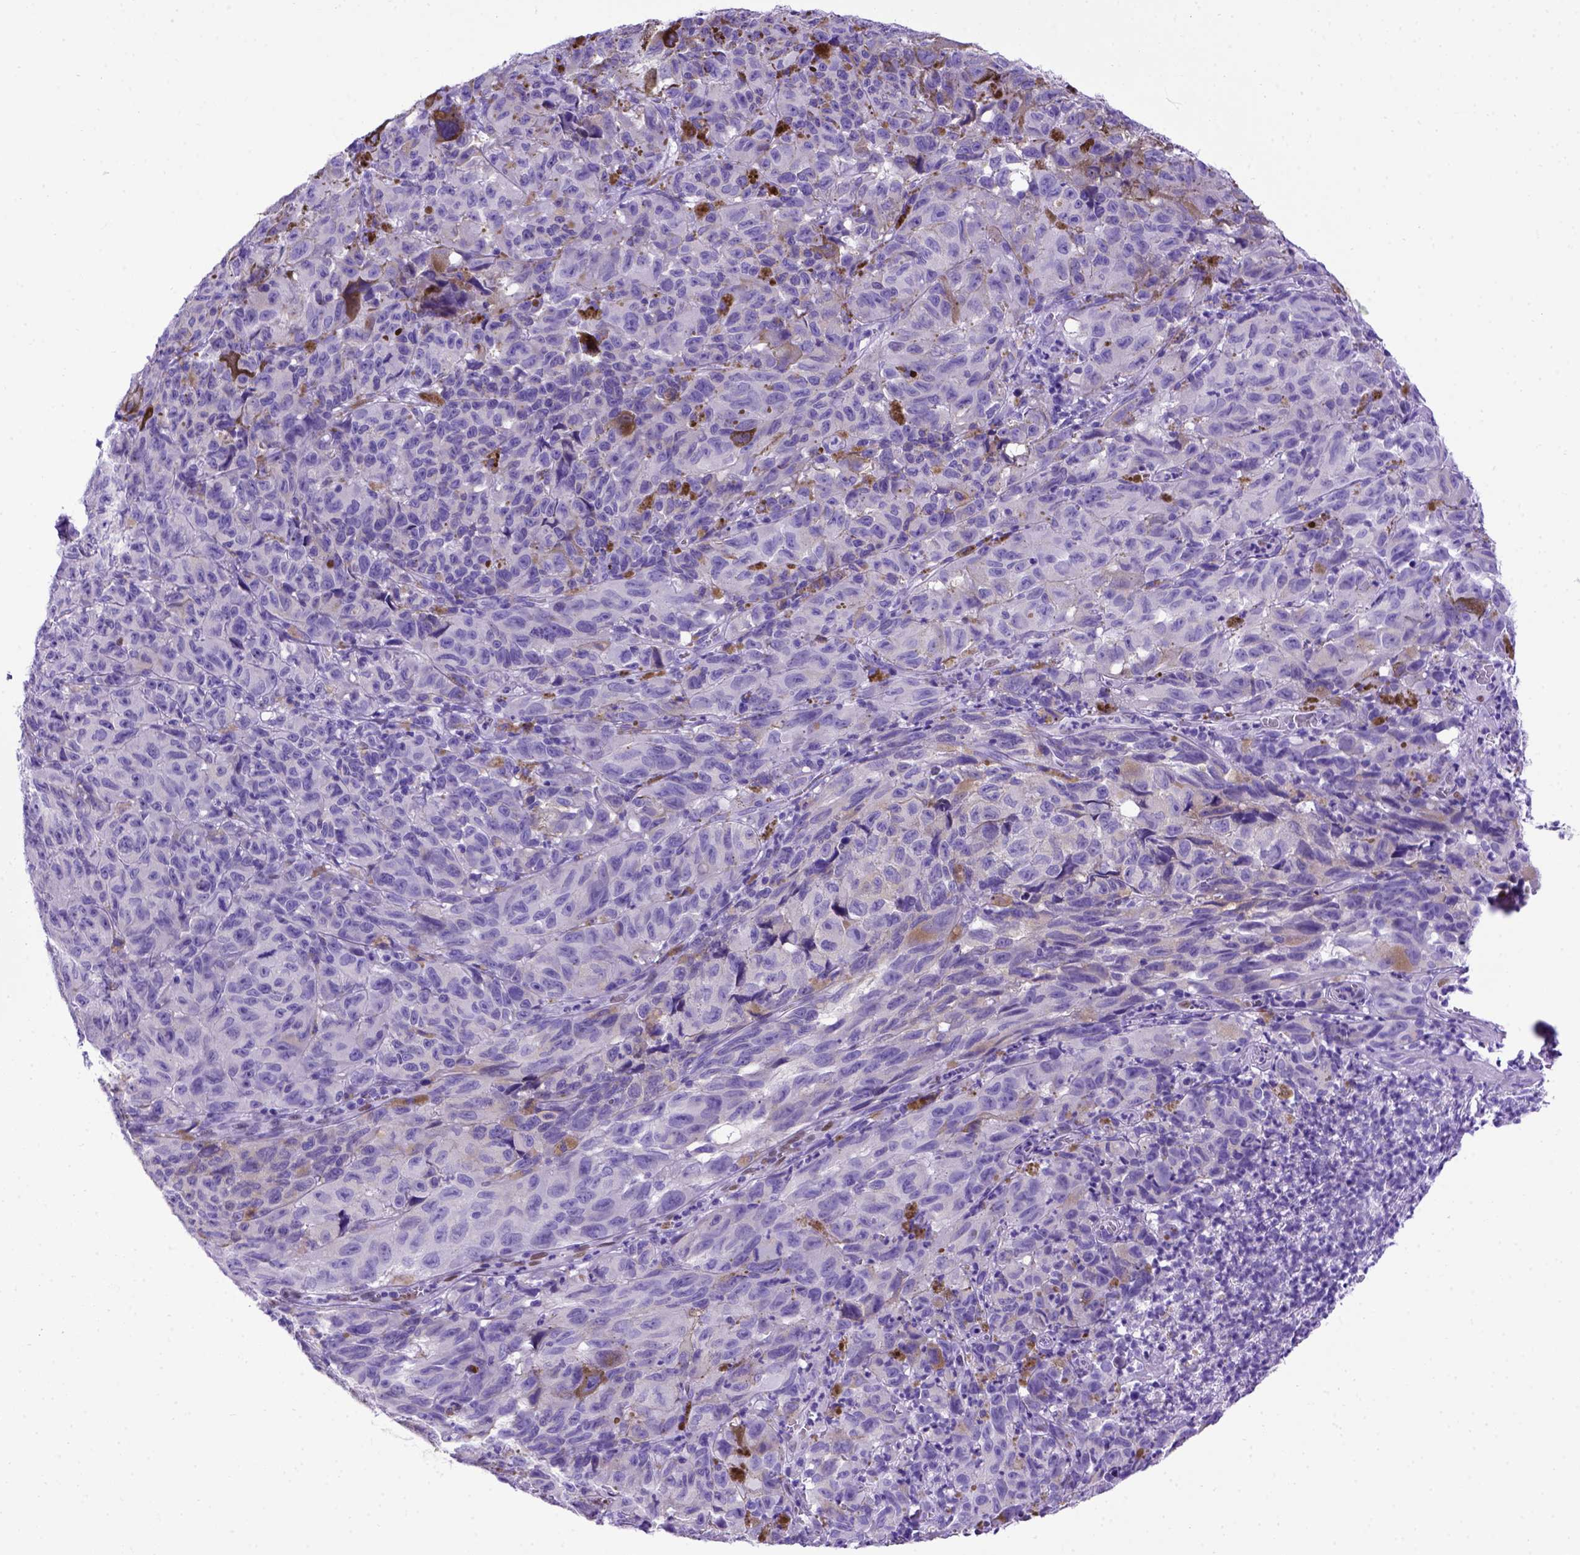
{"staining": {"intensity": "negative", "quantity": "none", "location": "none"}, "tissue": "melanoma", "cell_type": "Tumor cells", "image_type": "cancer", "snomed": [{"axis": "morphology", "description": "Malignant melanoma, NOS"}, {"axis": "topography", "description": "Vulva, labia, clitoris and Bartholin´s gland, NO"}], "caption": "There is no significant expression in tumor cells of melanoma.", "gene": "MEOX2", "patient": {"sex": "female", "age": 75}}